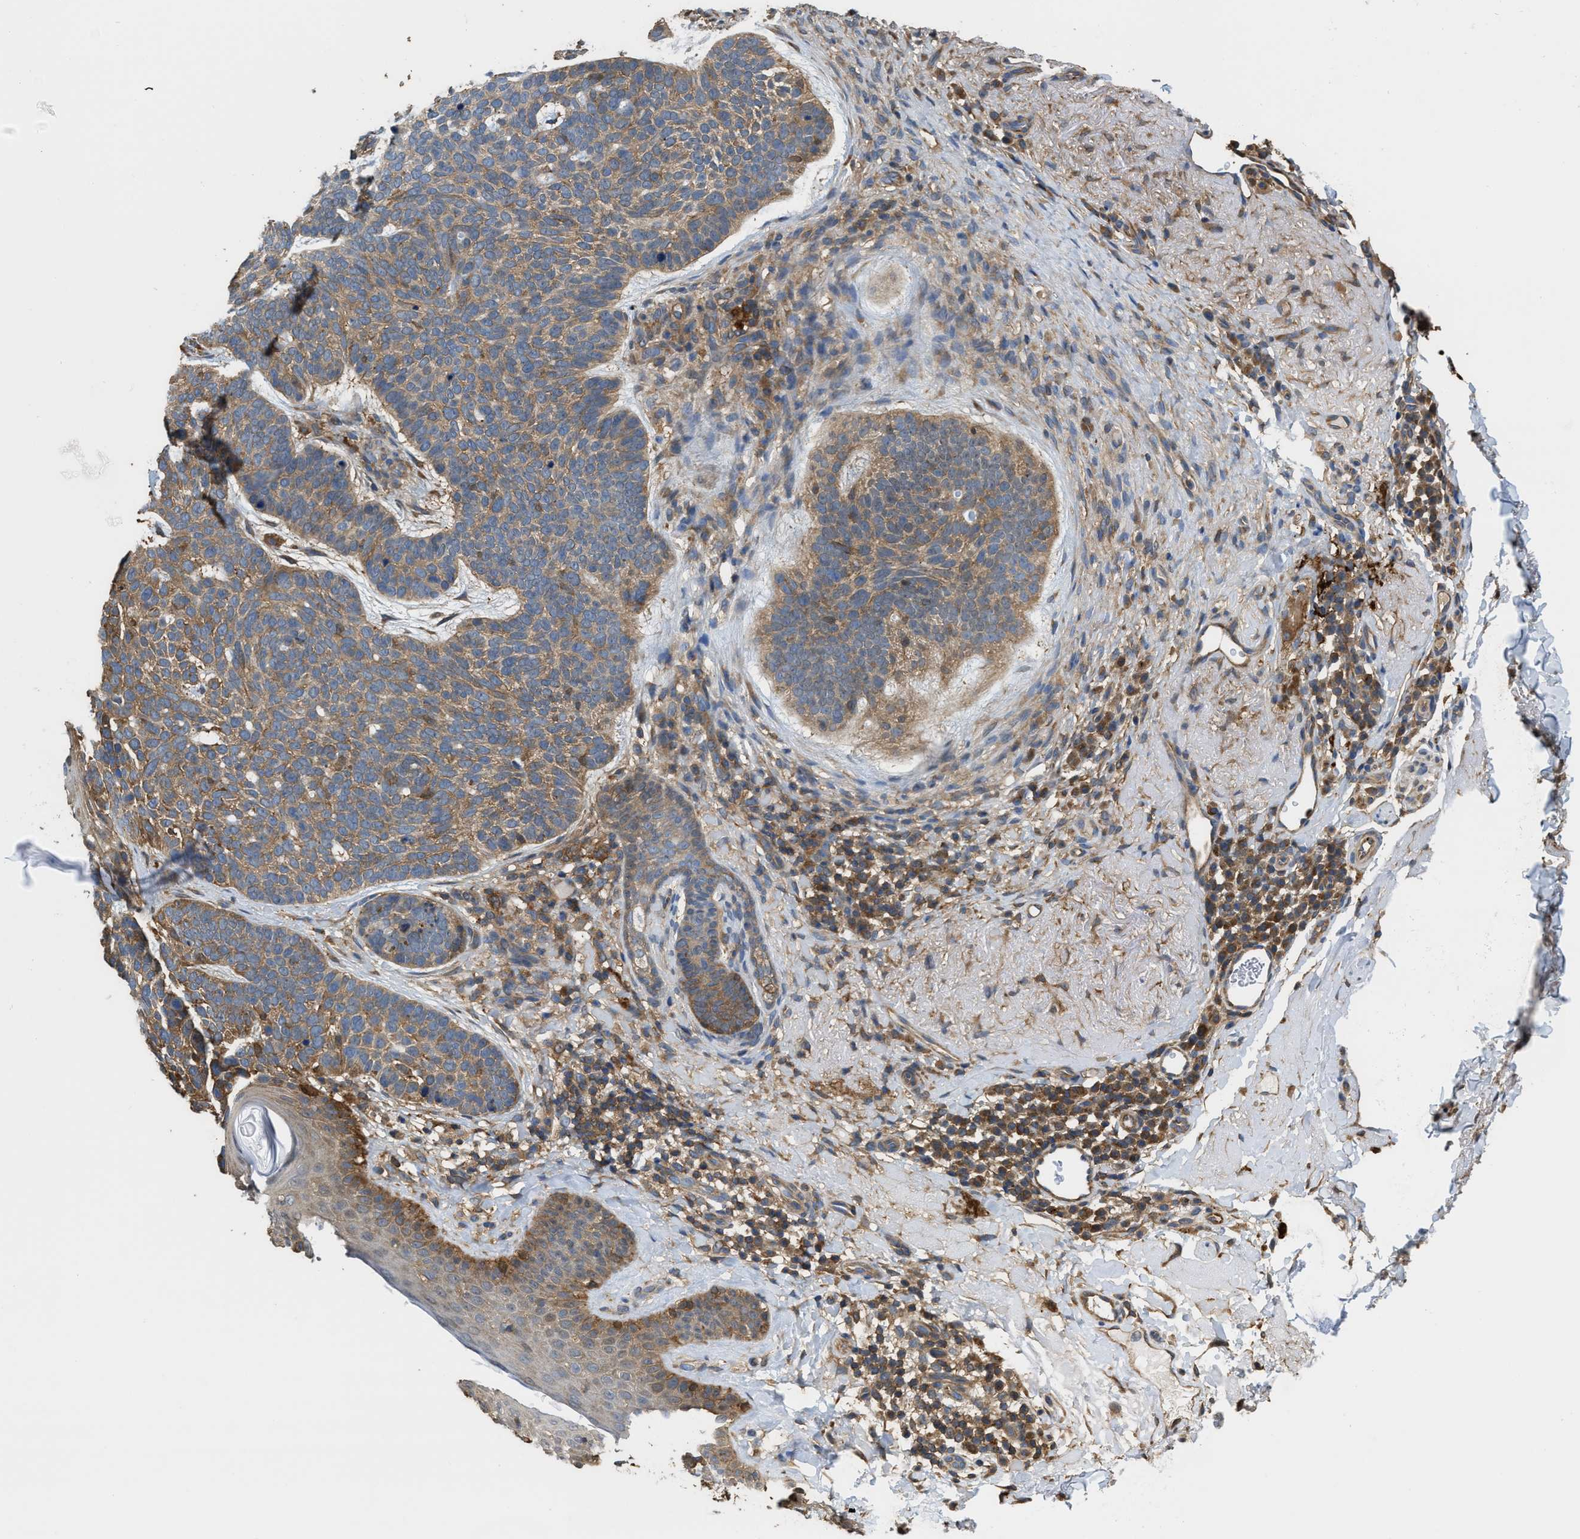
{"staining": {"intensity": "moderate", "quantity": ">75%", "location": "cytoplasmic/membranous"}, "tissue": "skin cancer", "cell_type": "Tumor cells", "image_type": "cancer", "snomed": [{"axis": "morphology", "description": "Basal cell carcinoma"}, {"axis": "topography", "description": "Skin"}, {"axis": "topography", "description": "Skin of head"}], "caption": "DAB immunohistochemical staining of human skin cancer demonstrates moderate cytoplasmic/membranous protein expression in about >75% of tumor cells.", "gene": "ATIC", "patient": {"sex": "female", "age": 85}}